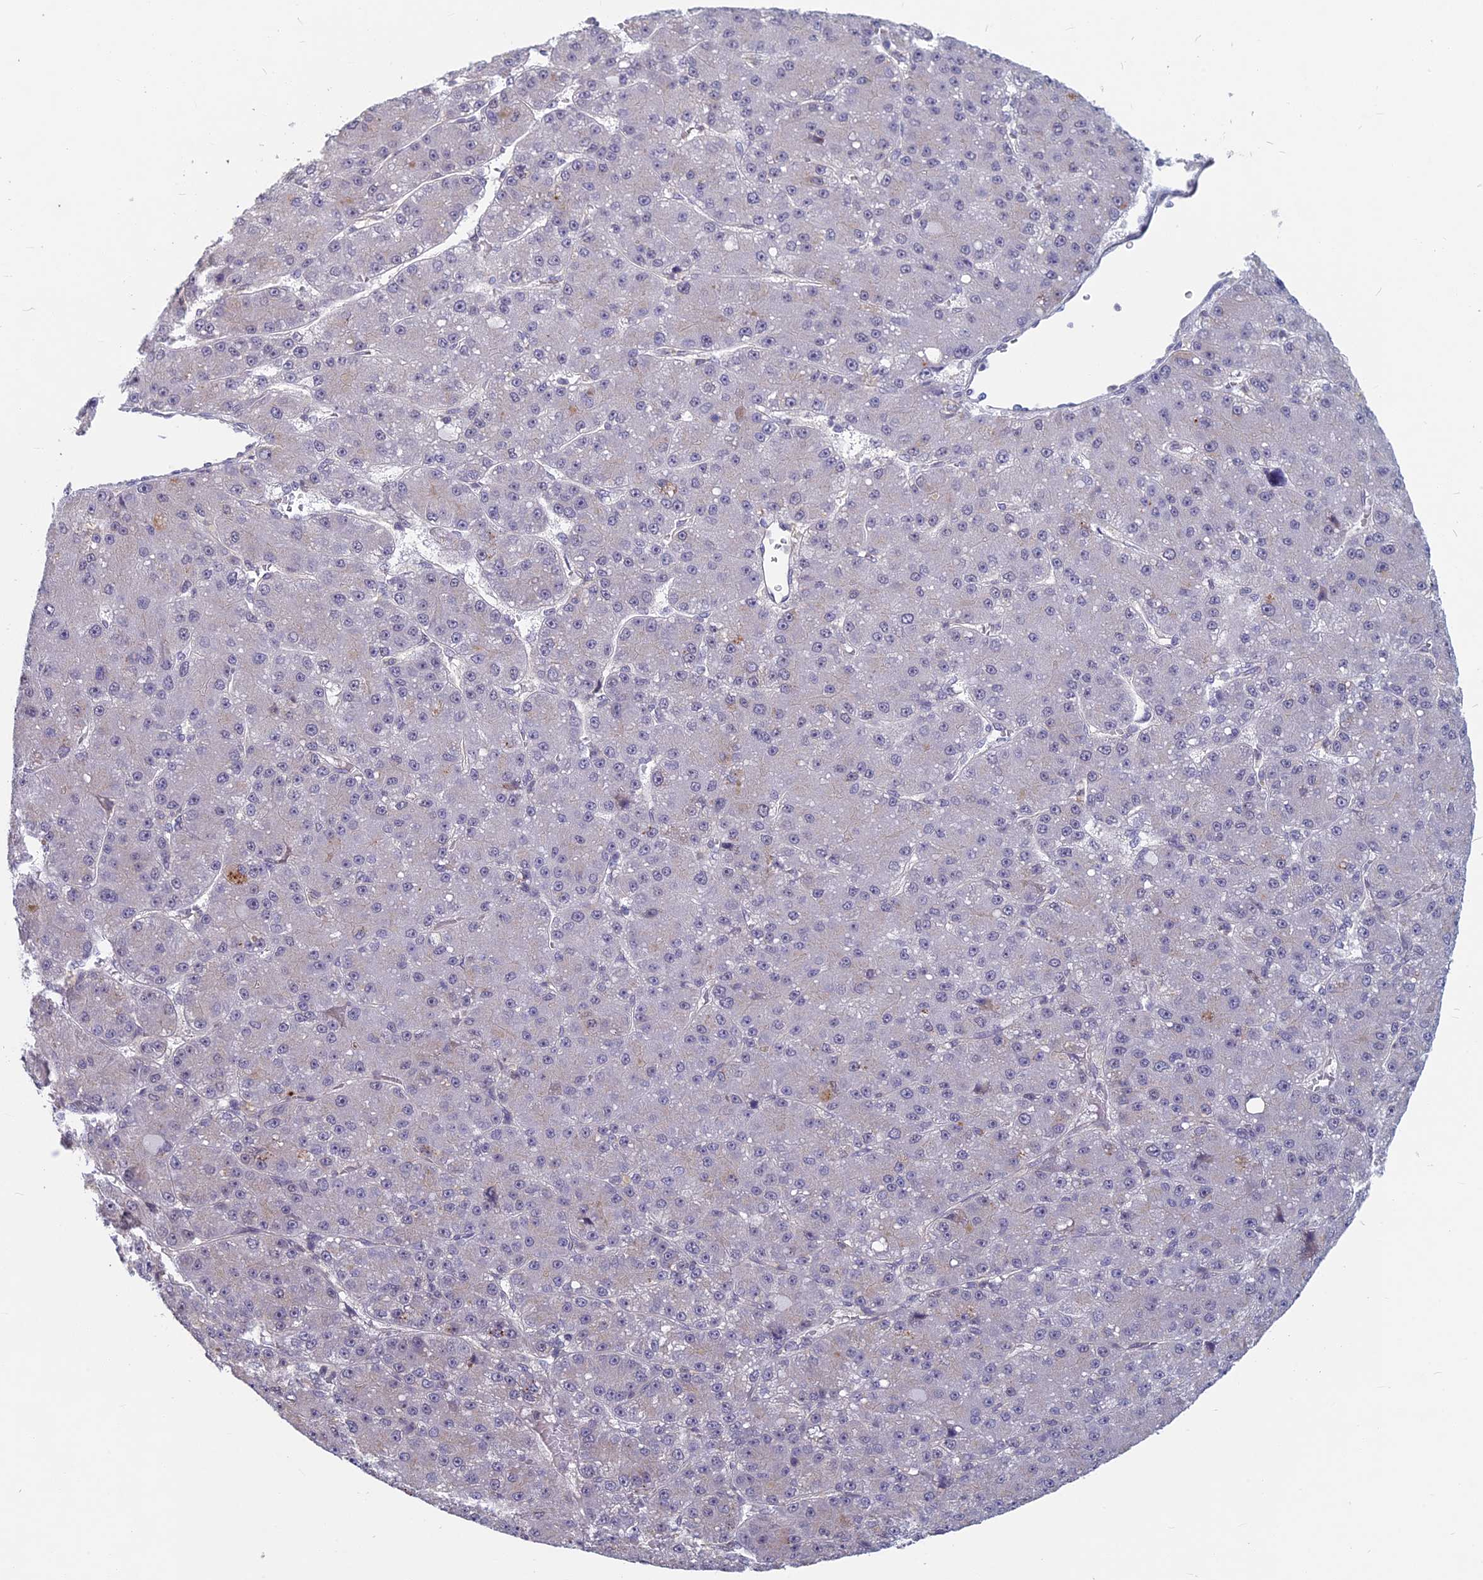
{"staining": {"intensity": "negative", "quantity": "none", "location": "none"}, "tissue": "liver cancer", "cell_type": "Tumor cells", "image_type": "cancer", "snomed": [{"axis": "morphology", "description": "Carcinoma, Hepatocellular, NOS"}, {"axis": "topography", "description": "Liver"}], "caption": "Liver cancer (hepatocellular carcinoma) stained for a protein using immunohistochemistry (IHC) displays no positivity tumor cells.", "gene": "SPIRE1", "patient": {"sex": "male", "age": 67}}